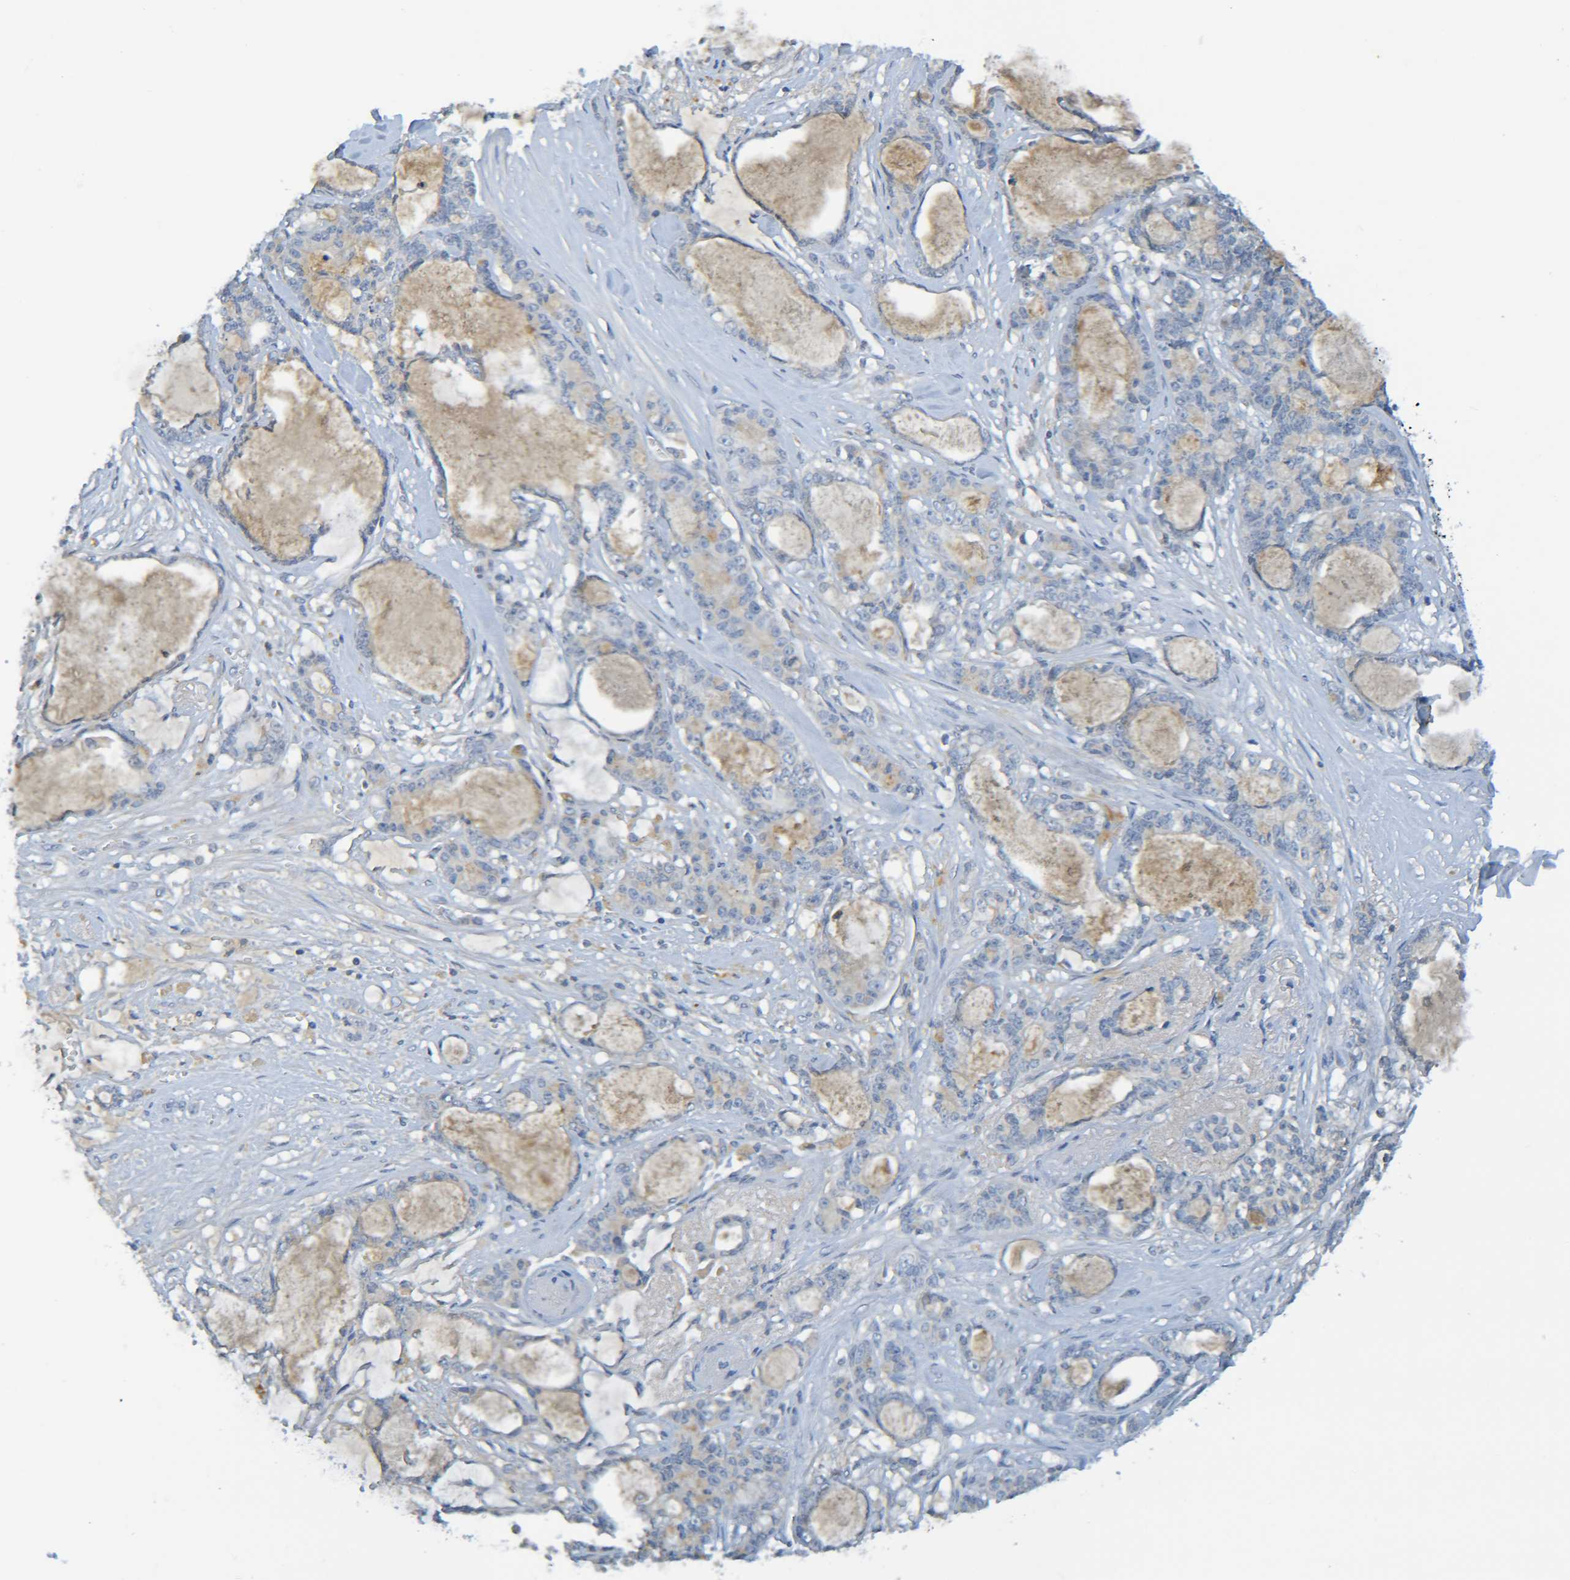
{"staining": {"intensity": "negative", "quantity": "none", "location": "none"}, "tissue": "pancreatic cancer", "cell_type": "Tumor cells", "image_type": "cancer", "snomed": [{"axis": "morphology", "description": "Adenocarcinoma, NOS"}, {"axis": "topography", "description": "Pancreas"}], "caption": "An image of human pancreatic cancer (adenocarcinoma) is negative for staining in tumor cells.", "gene": "C1QA", "patient": {"sex": "female", "age": 73}}